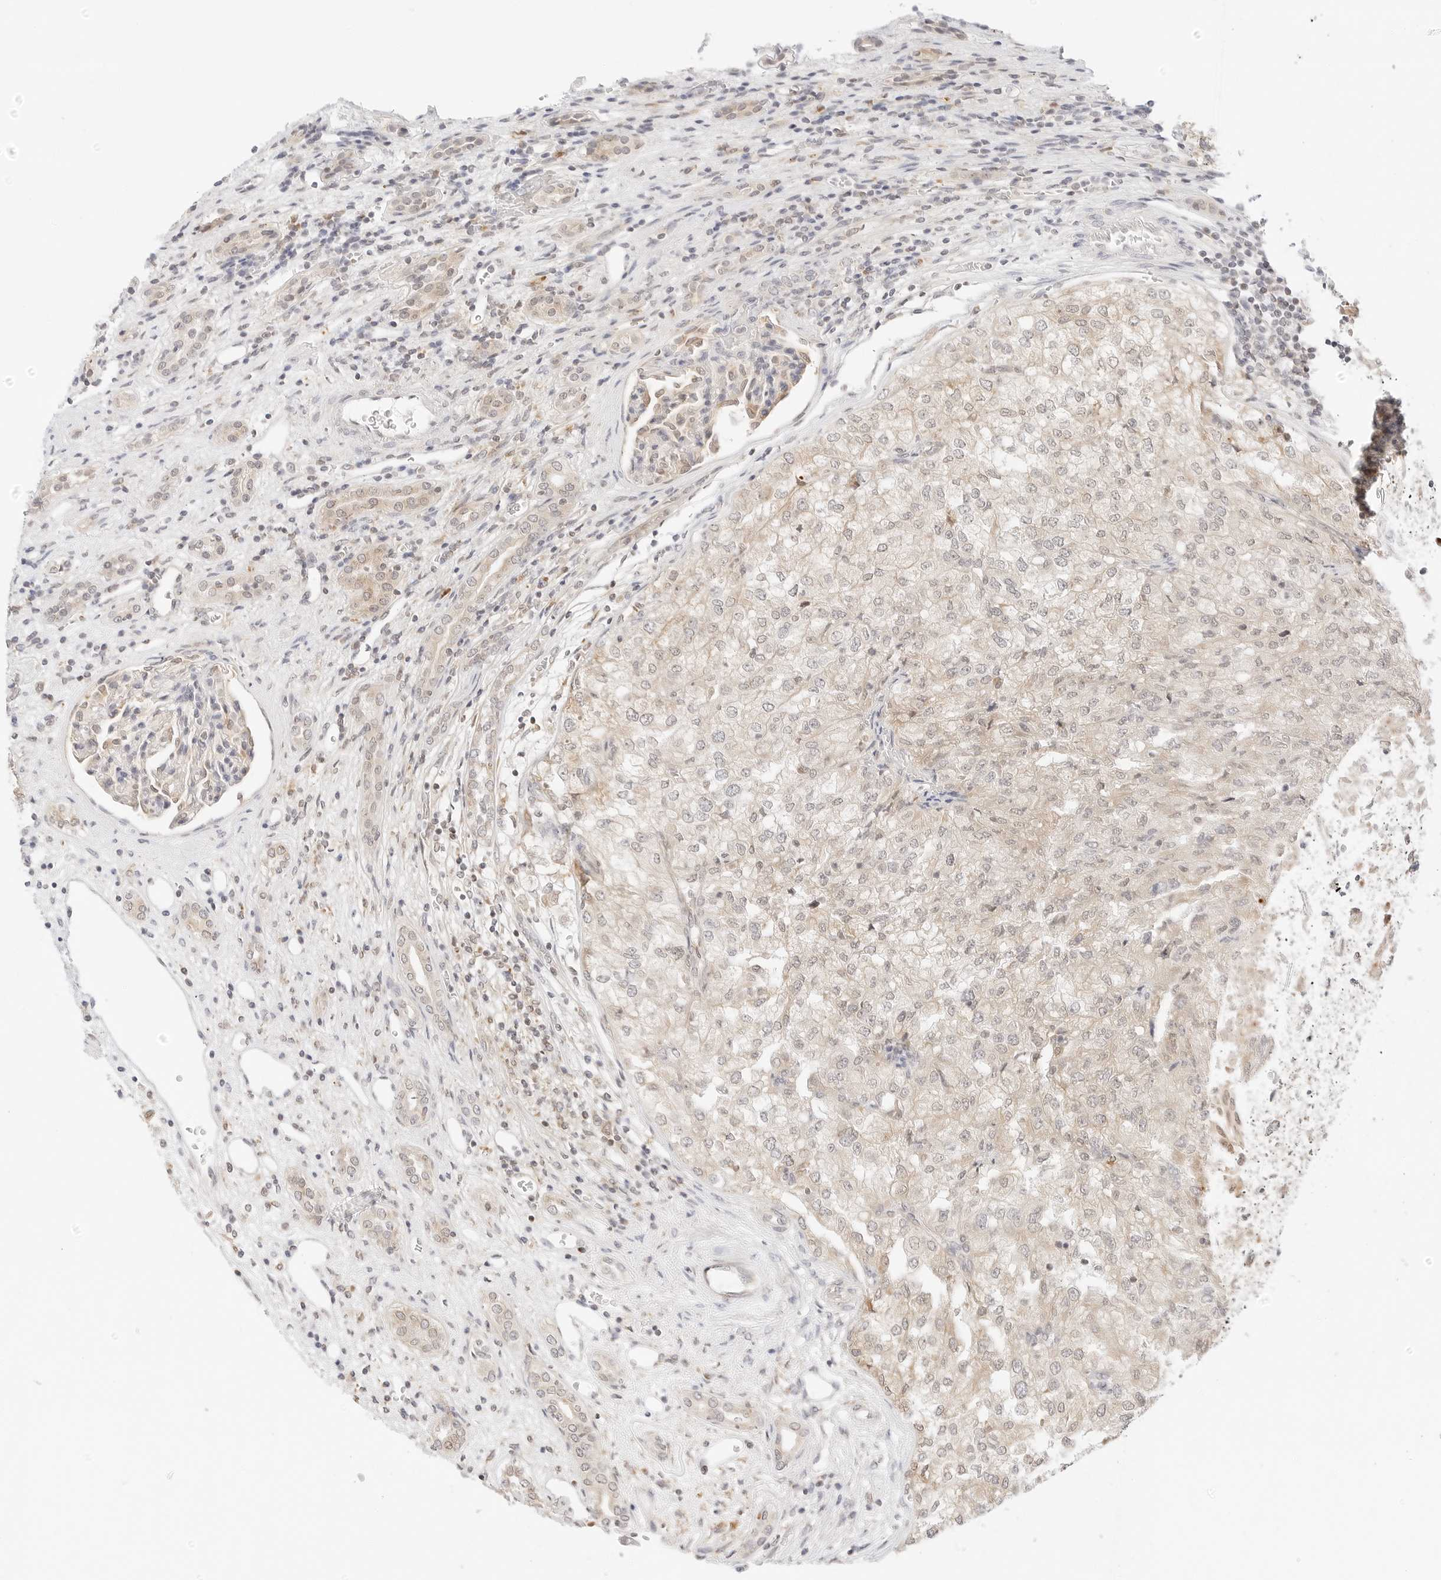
{"staining": {"intensity": "weak", "quantity": "25%-75%", "location": "cytoplasmic/membranous"}, "tissue": "renal cancer", "cell_type": "Tumor cells", "image_type": "cancer", "snomed": [{"axis": "morphology", "description": "Adenocarcinoma, NOS"}, {"axis": "topography", "description": "Kidney"}], "caption": "Renal cancer (adenocarcinoma) stained for a protein (brown) reveals weak cytoplasmic/membranous positive expression in about 25%-75% of tumor cells.", "gene": "ERO1B", "patient": {"sex": "female", "age": 54}}